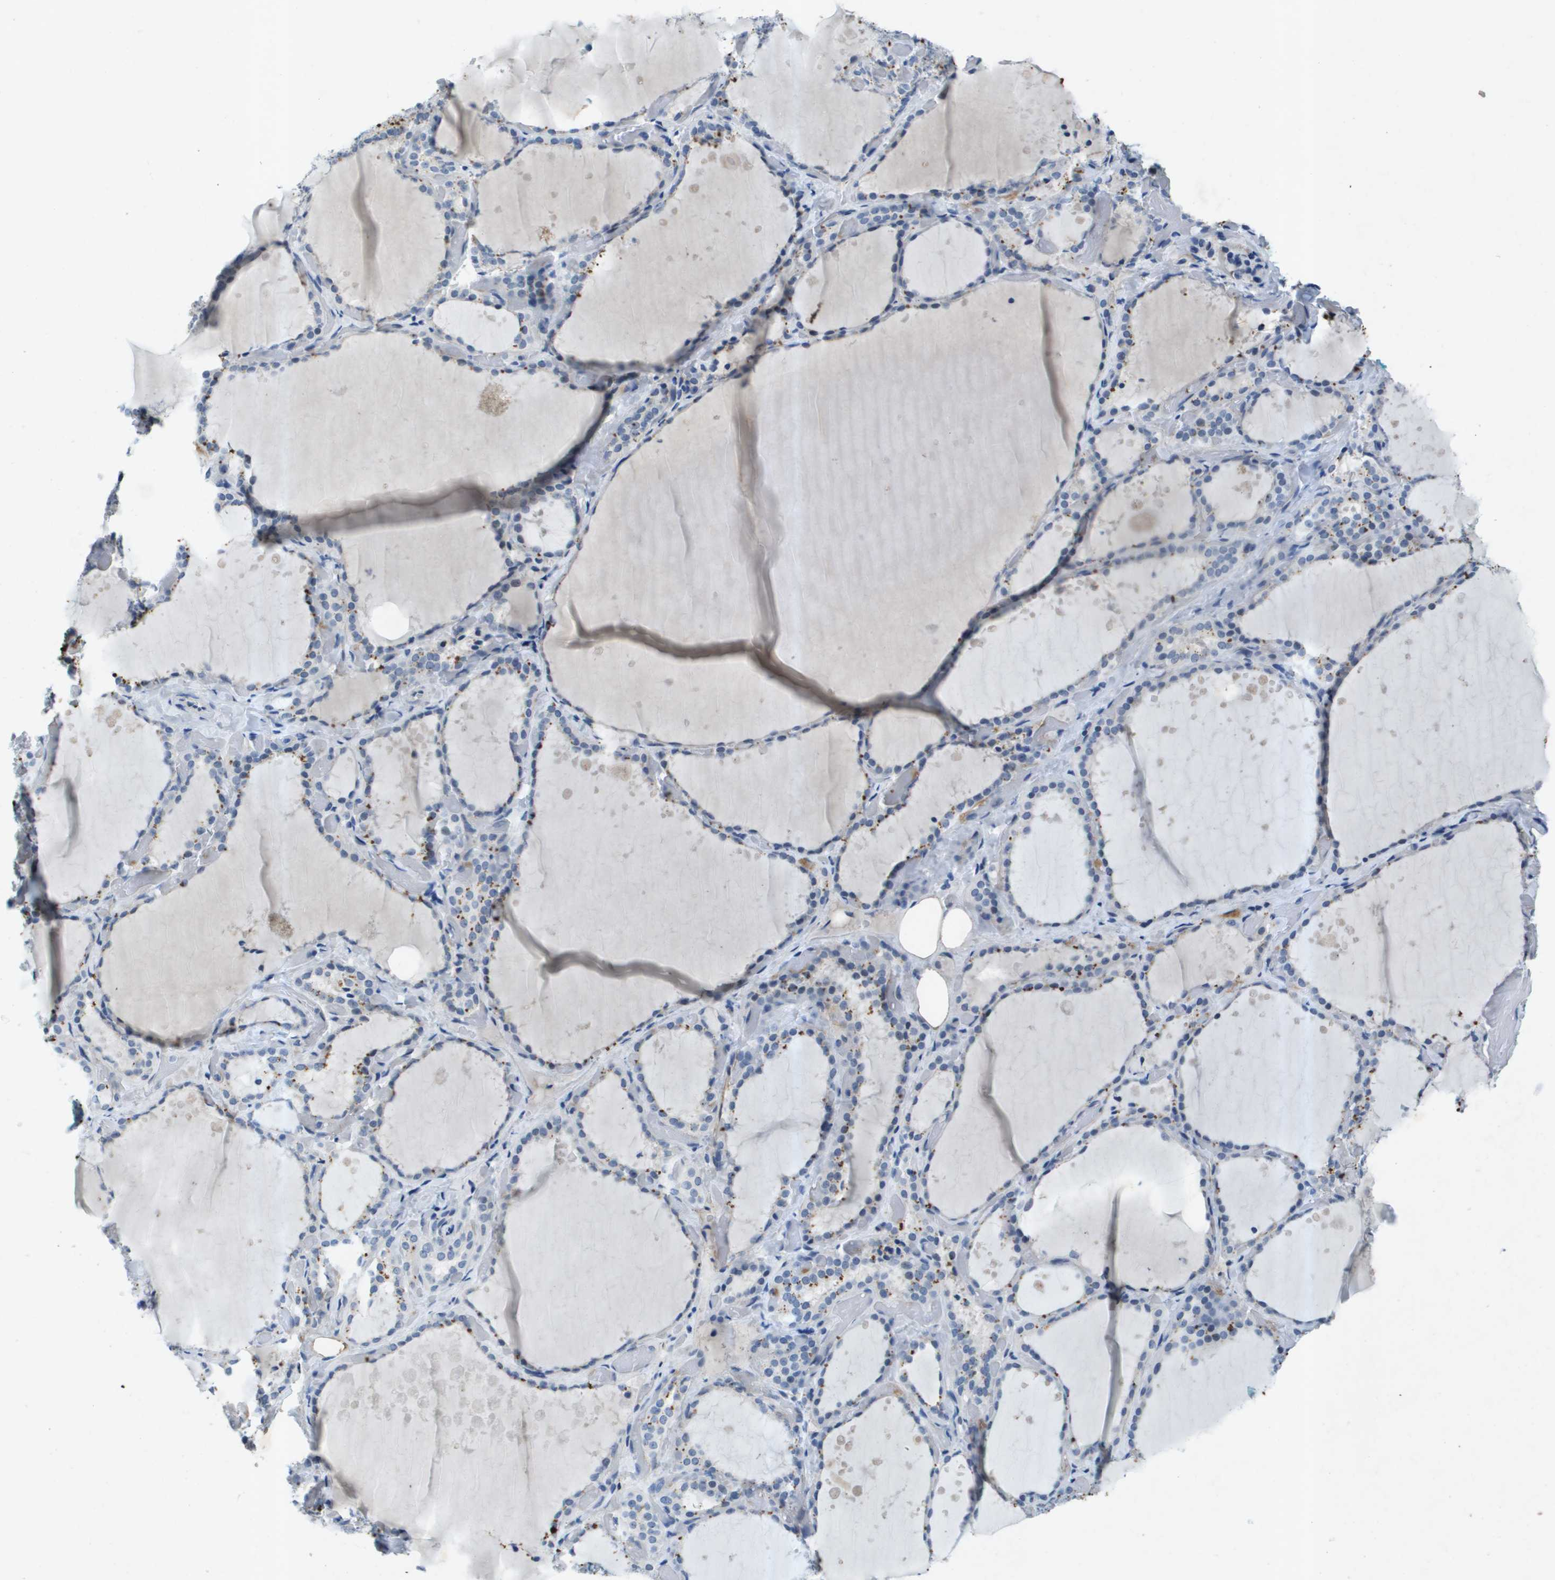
{"staining": {"intensity": "moderate", "quantity": "<25%", "location": "cytoplasmic/membranous"}, "tissue": "thyroid gland", "cell_type": "Glandular cells", "image_type": "normal", "snomed": [{"axis": "morphology", "description": "Normal tissue, NOS"}, {"axis": "topography", "description": "Thyroid gland"}], "caption": "This is a histology image of IHC staining of unremarkable thyroid gland, which shows moderate staining in the cytoplasmic/membranous of glandular cells.", "gene": "ITGA6", "patient": {"sex": "female", "age": 44}}